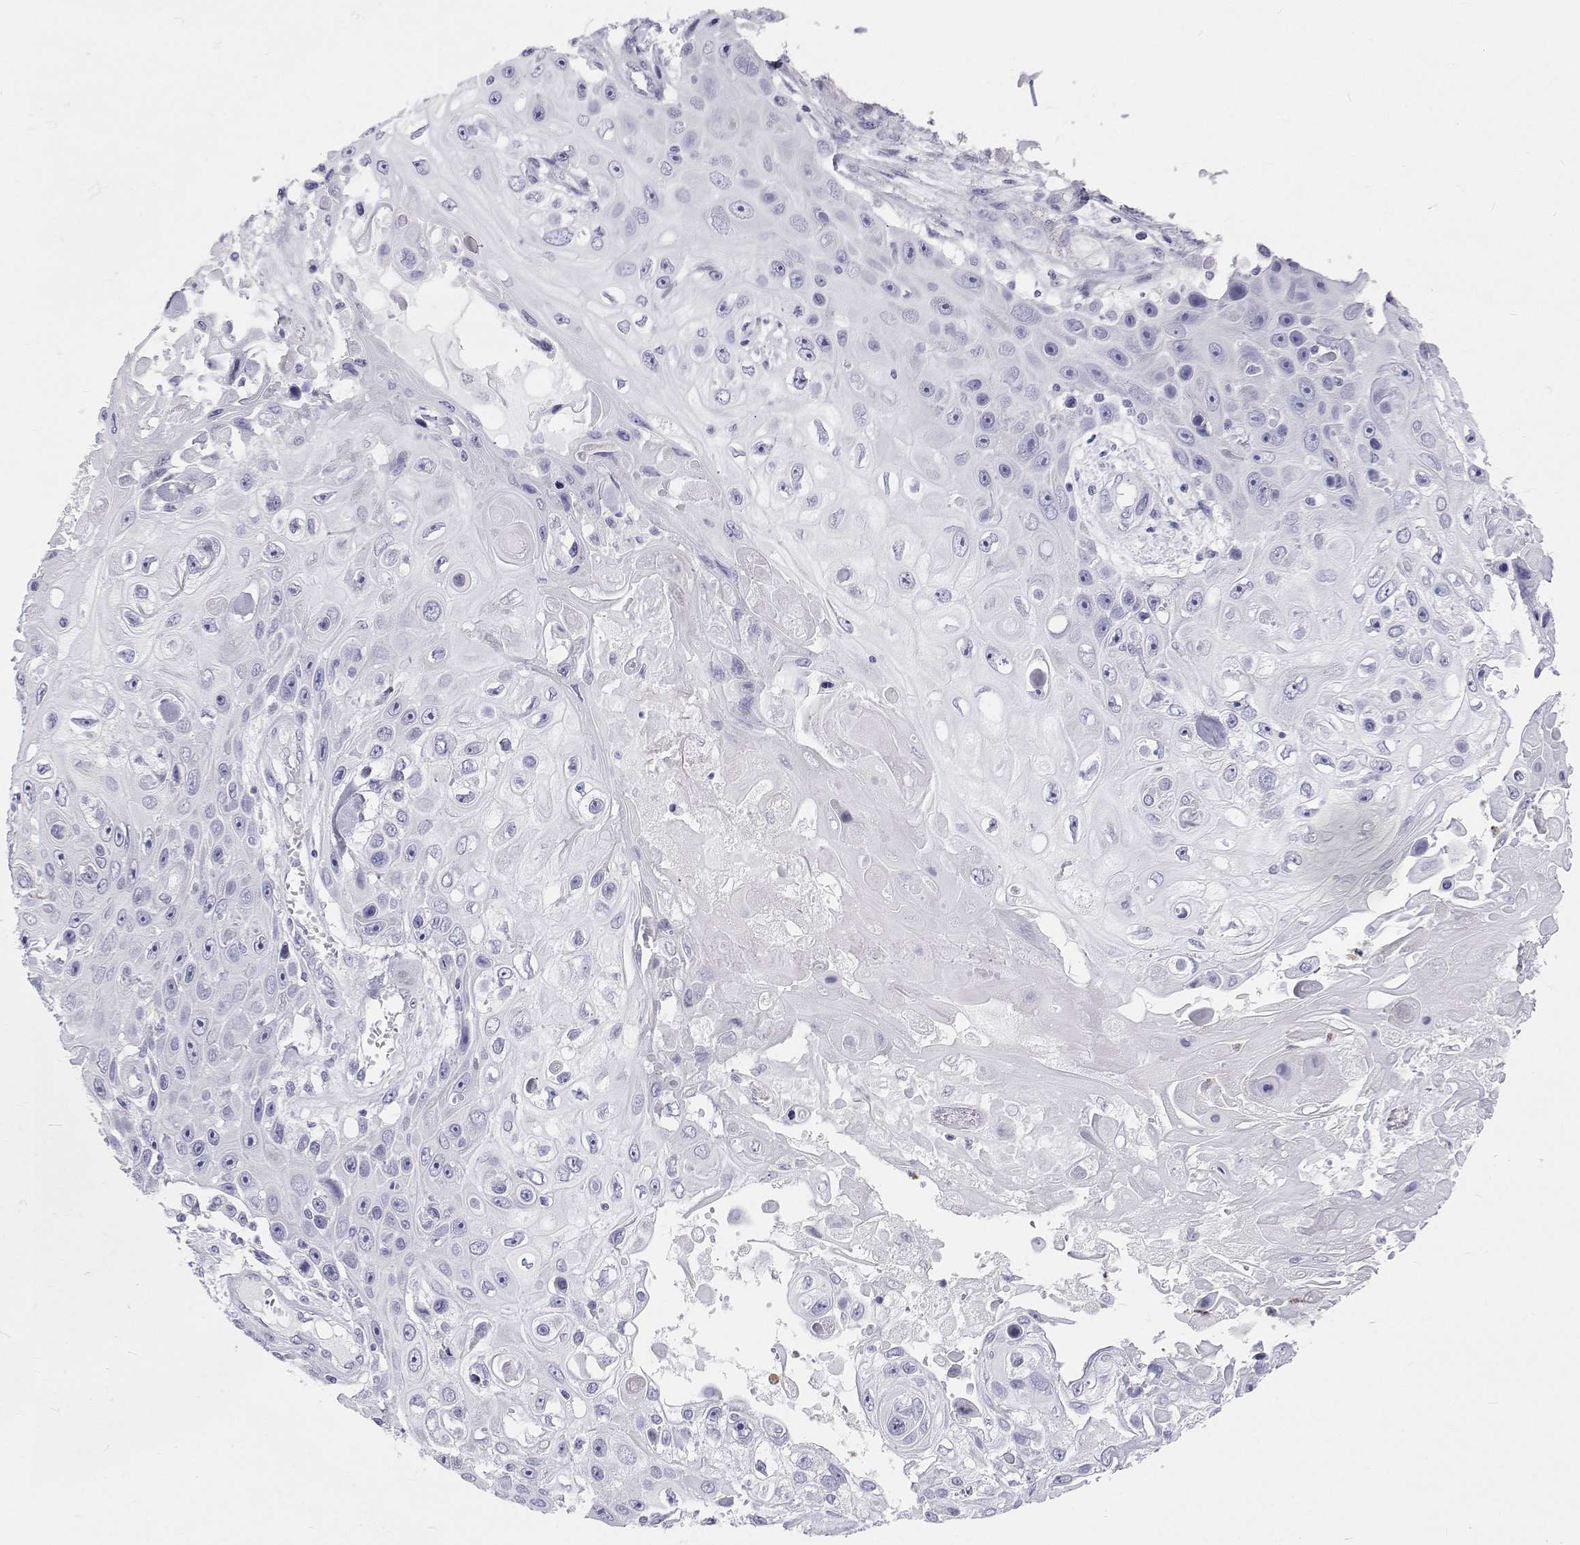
{"staining": {"intensity": "negative", "quantity": "none", "location": "none"}, "tissue": "skin cancer", "cell_type": "Tumor cells", "image_type": "cancer", "snomed": [{"axis": "morphology", "description": "Squamous cell carcinoma, NOS"}, {"axis": "topography", "description": "Skin"}], "caption": "Immunohistochemistry micrograph of skin cancer (squamous cell carcinoma) stained for a protein (brown), which shows no staining in tumor cells.", "gene": "SFTPB", "patient": {"sex": "male", "age": 82}}